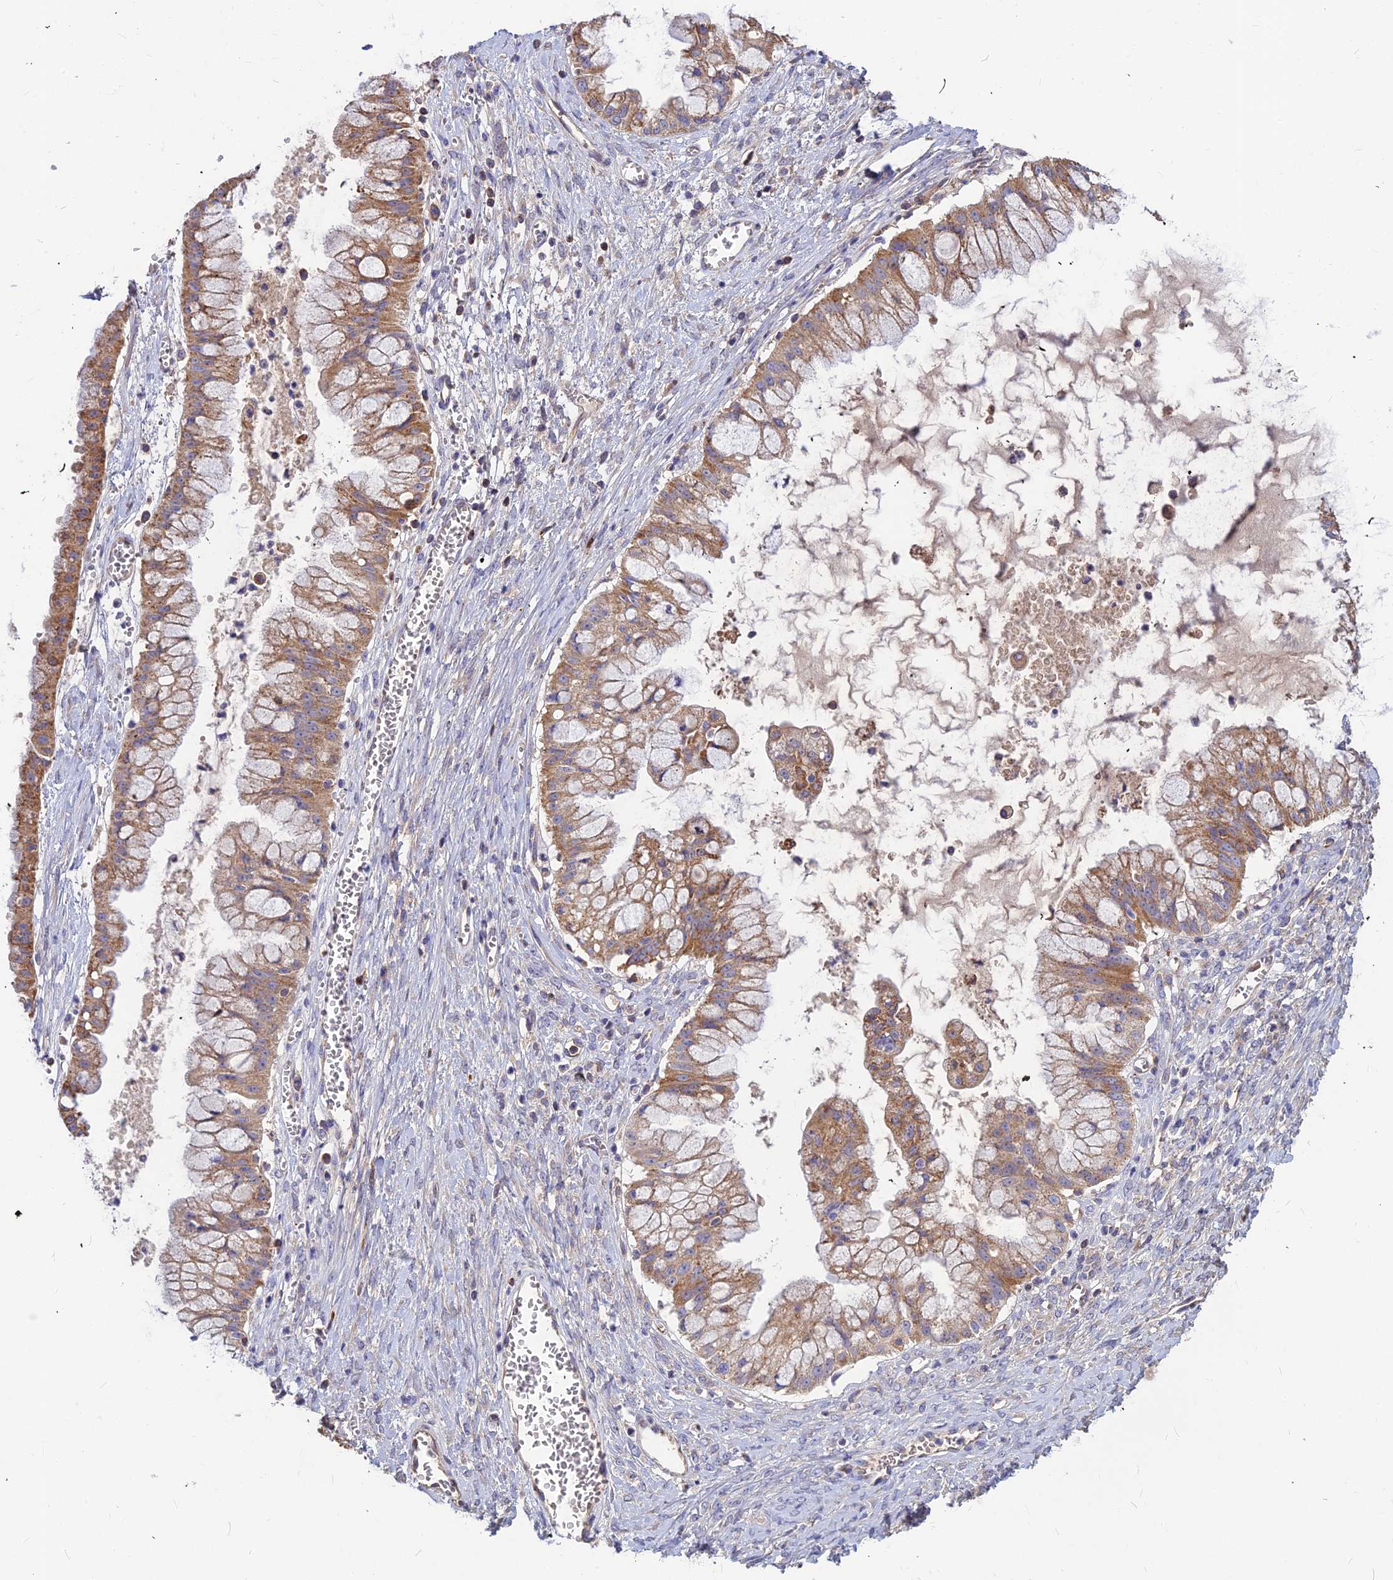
{"staining": {"intensity": "moderate", "quantity": ">75%", "location": "cytoplasmic/membranous"}, "tissue": "ovarian cancer", "cell_type": "Tumor cells", "image_type": "cancer", "snomed": [{"axis": "morphology", "description": "Cystadenocarcinoma, mucinous, NOS"}, {"axis": "topography", "description": "Ovary"}], "caption": "A medium amount of moderate cytoplasmic/membranous expression is seen in about >75% of tumor cells in ovarian mucinous cystadenocarcinoma tissue. The staining was performed using DAB to visualize the protein expression in brown, while the nuclei were stained in blue with hematoxylin (Magnification: 20x).", "gene": "ASPHD1", "patient": {"sex": "female", "age": 70}}